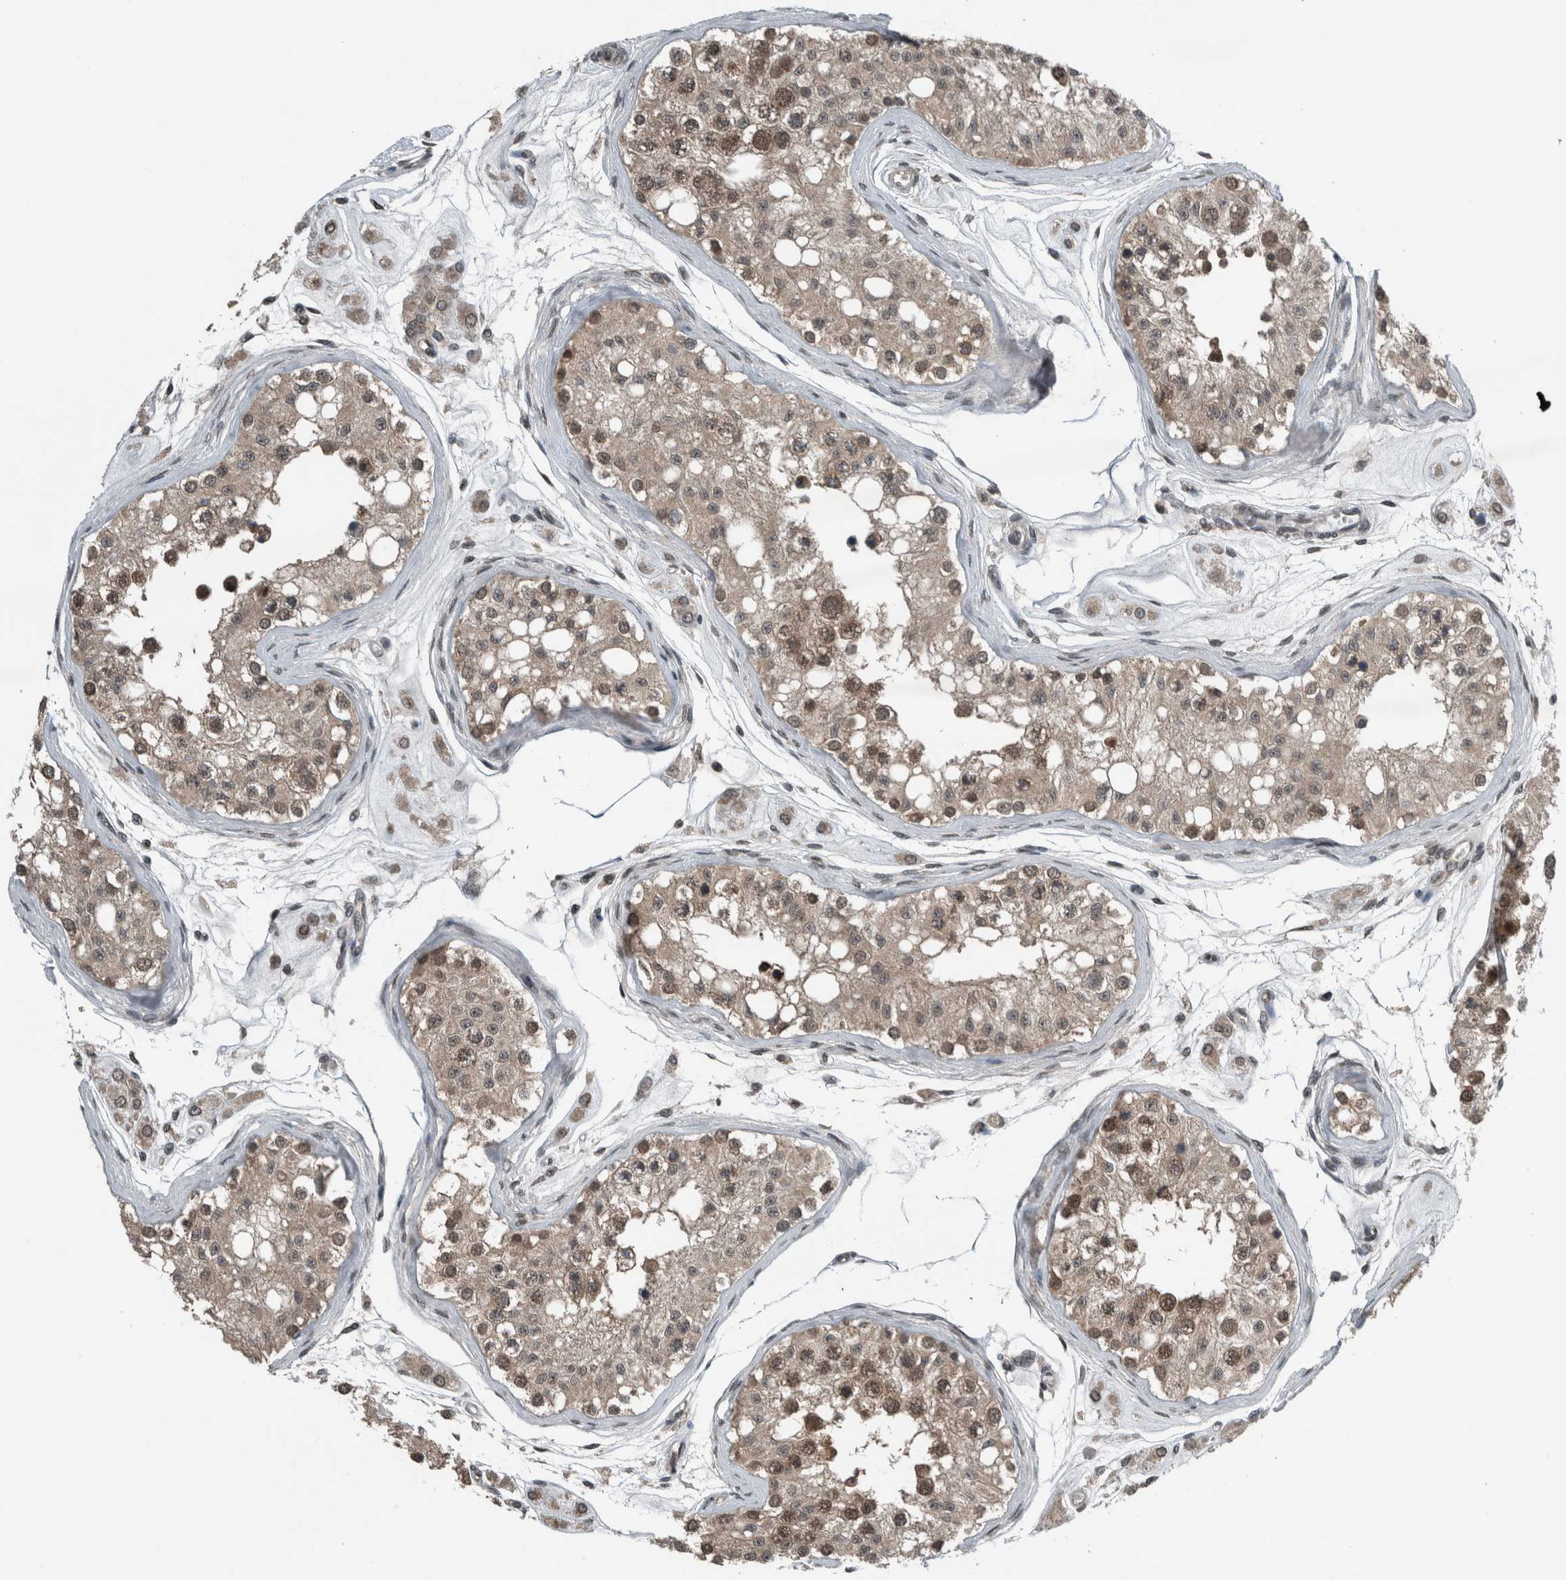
{"staining": {"intensity": "moderate", "quantity": ">75%", "location": "cytoplasmic/membranous,nuclear"}, "tissue": "testis", "cell_type": "Cells in seminiferous ducts", "image_type": "normal", "snomed": [{"axis": "morphology", "description": "Normal tissue, NOS"}, {"axis": "morphology", "description": "Adenocarcinoma, metastatic, NOS"}, {"axis": "topography", "description": "Testis"}], "caption": "Immunohistochemistry histopathology image of normal testis: testis stained using IHC reveals medium levels of moderate protein expression localized specifically in the cytoplasmic/membranous,nuclear of cells in seminiferous ducts, appearing as a cytoplasmic/membranous,nuclear brown color.", "gene": "SPAG7", "patient": {"sex": "male", "age": 26}}